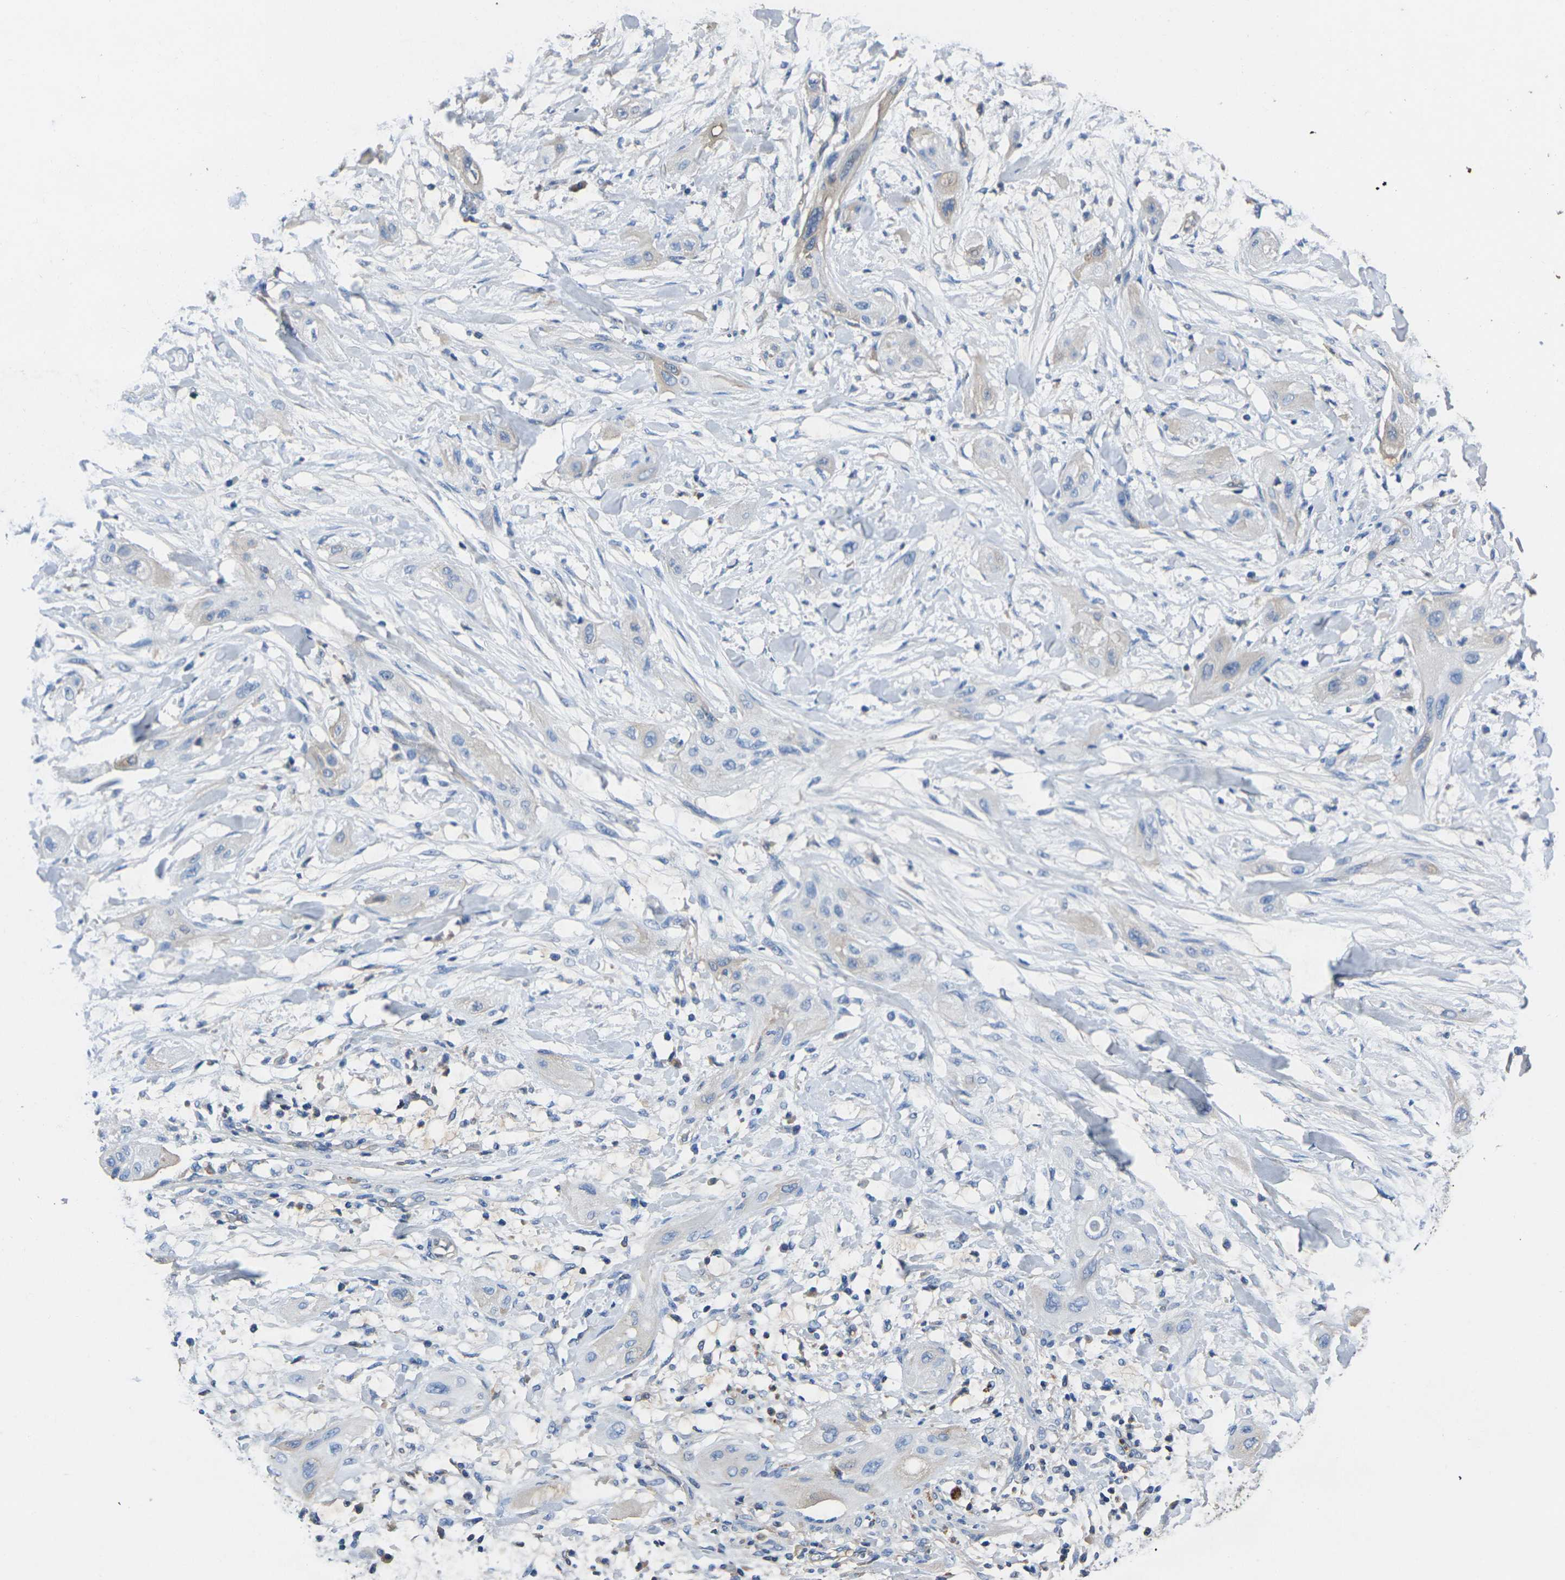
{"staining": {"intensity": "weak", "quantity": "<25%", "location": "cytoplasmic/membranous"}, "tissue": "lung cancer", "cell_type": "Tumor cells", "image_type": "cancer", "snomed": [{"axis": "morphology", "description": "Squamous cell carcinoma, NOS"}, {"axis": "topography", "description": "Lung"}], "caption": "This is an immunohistochemistry image of squamous cell carcinoma (lung). There is no staining in tumor cells.", "gene": "GREM2", "patient": {"sex": "female", "age": 47}}